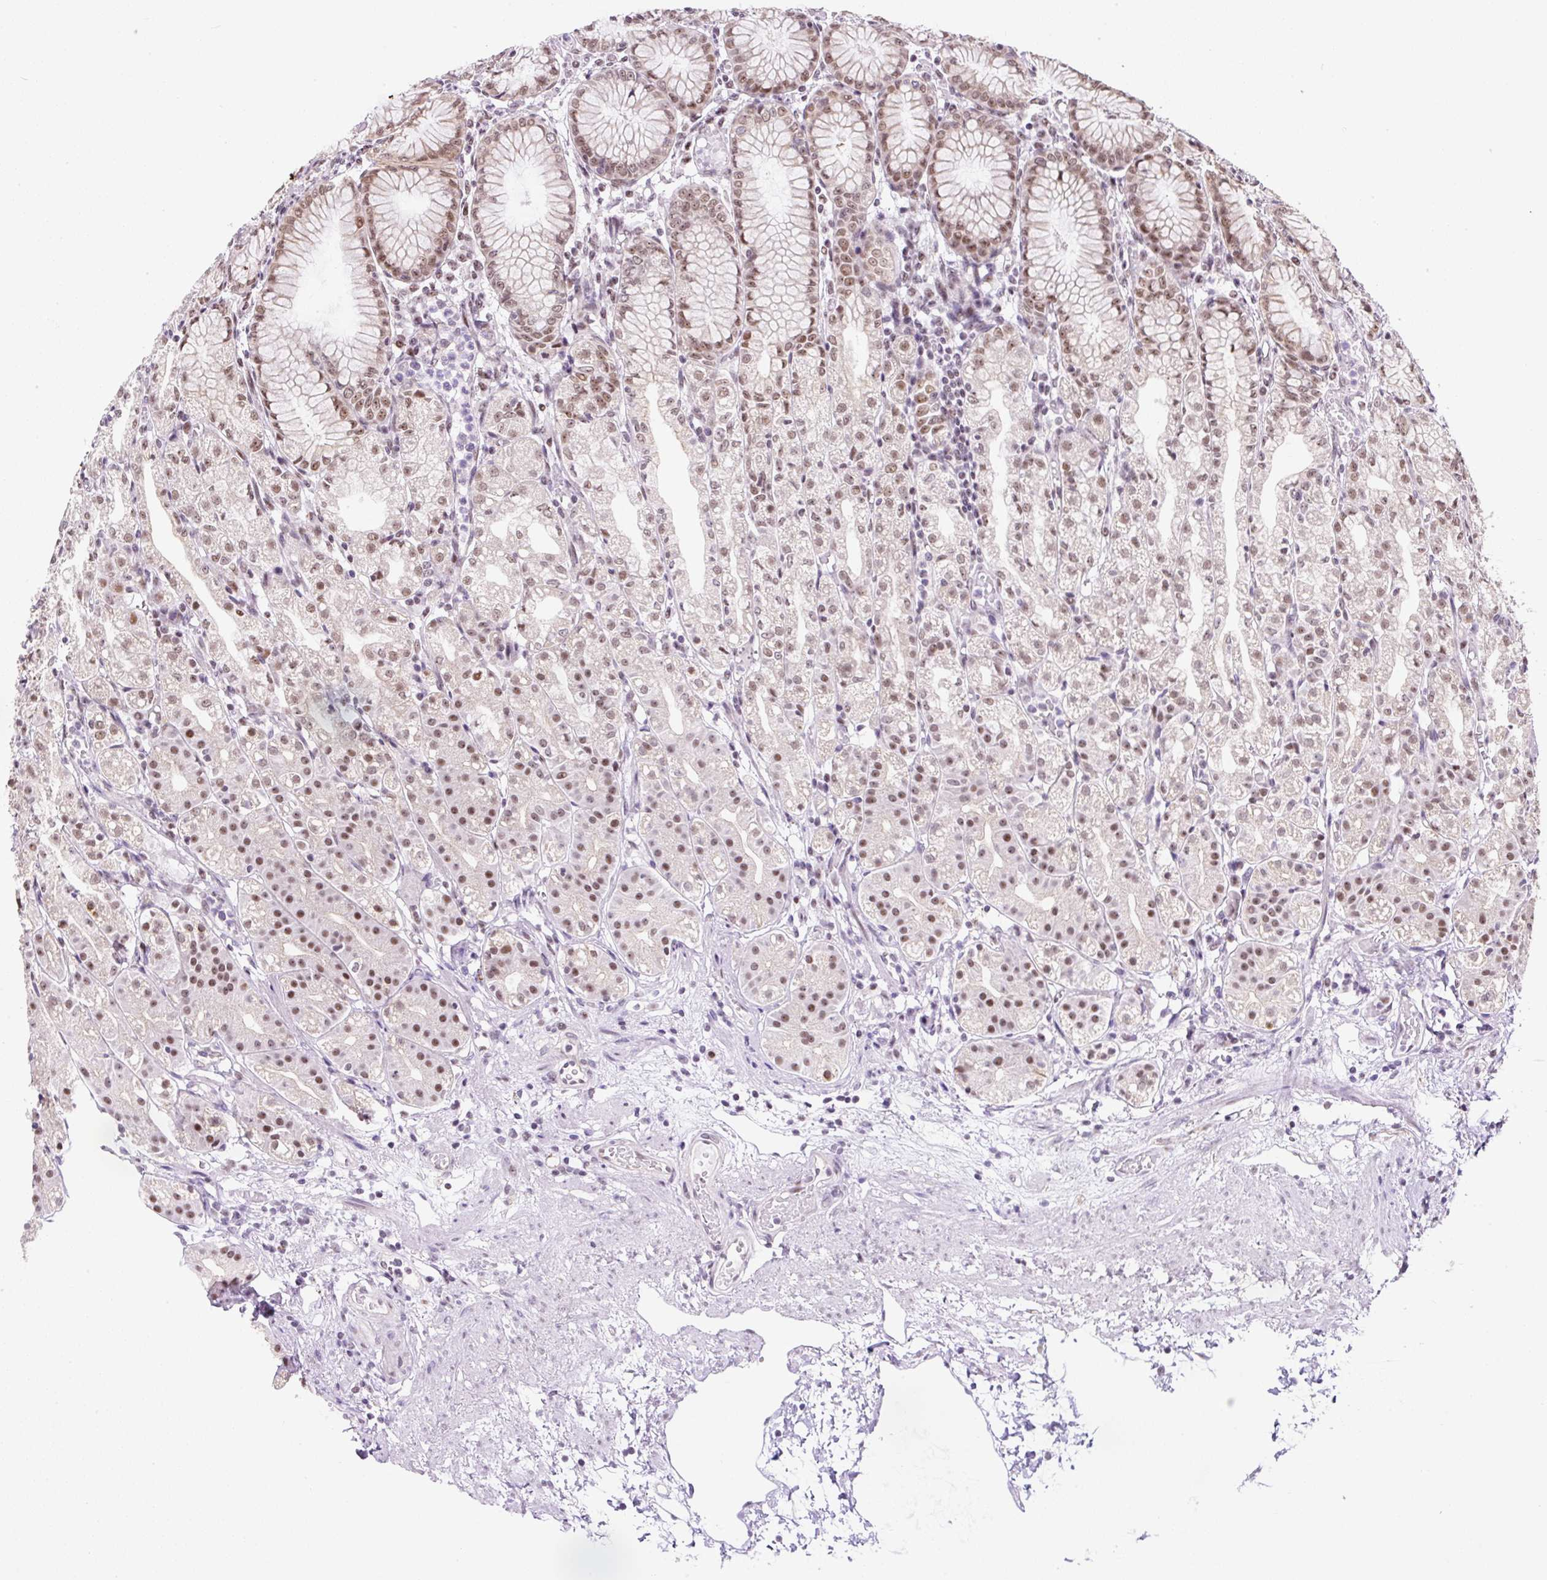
{"staining": {"intensity": "moderate", "quantity": "25%-75%", "location": "cytoplasmic/membranous,nuclear"}, "tissue": "stomach", "cell_type": "Glandular cells", "image_type": "normal", "snomed": [{"axis": "morphology", "description": "Normal tissue, NOS"}, {"axis": "topography", "description": "Stomach"}], "caption": "Immunohistochemistry of benign stomach exhibits medium levels of moderate cytoplasmic/membranous,nuclear staining in about 25%-75% of glandular cells.", "gene": "TAF1A", "patient": {"sex": "female", "age": 57}}